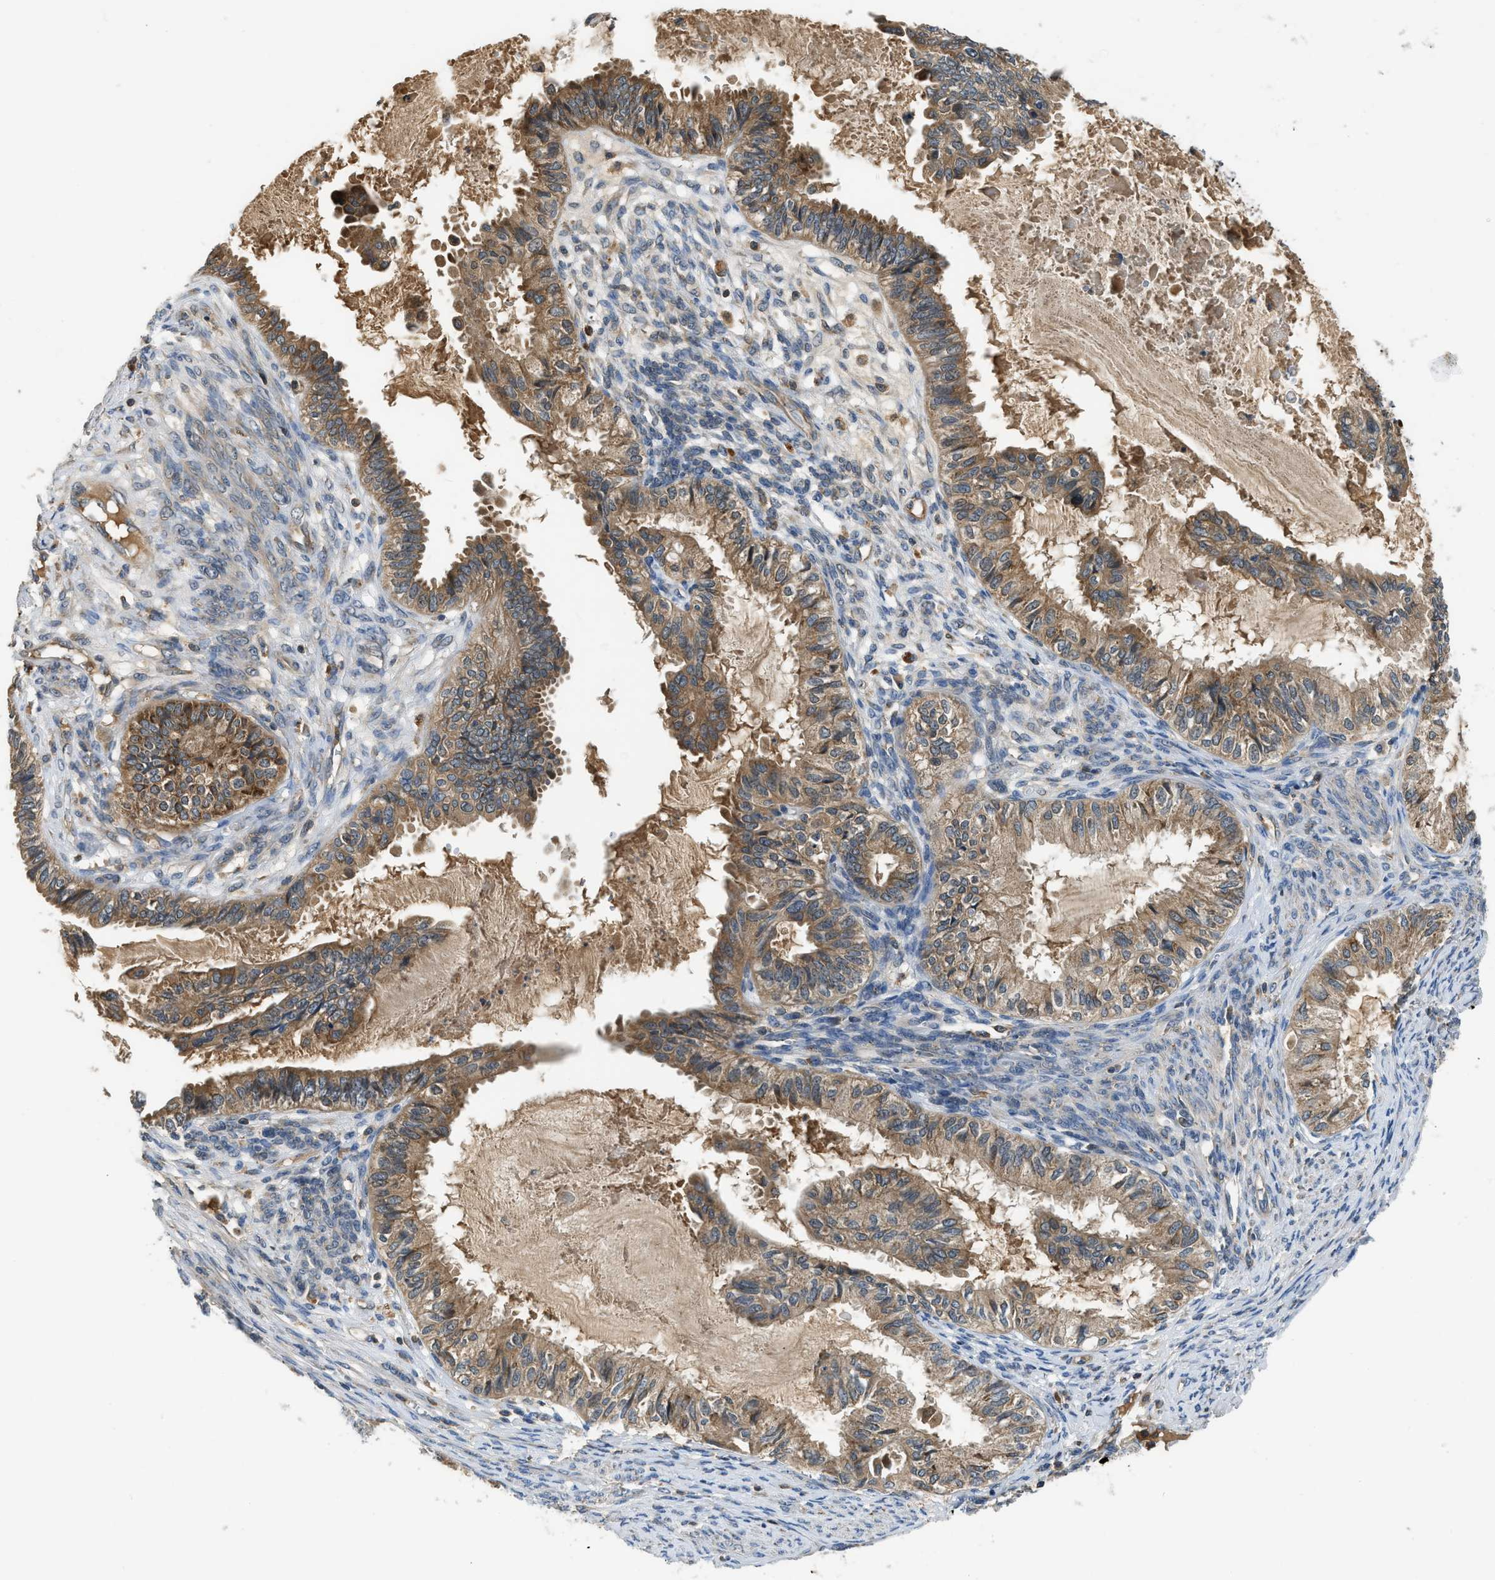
{"staining": {"intensity": "moderate", "quantity": ">75%", "location": "cytoplasmic/membranous"}, "tissue": "cervical cancer", "cell_type": "Tumor cells", "image_type": "cancer", "snomed": [{"axis": "morphology", "description": "Normal tissue, NOS"}, {"axis": "morphology", "description": "Adenocarcinoma, NOS"}, {"axis": "topography", "description": "Cervix"}, {"axis": "topography", "description": "Endometrium"}], "caption": "Immunohistochemistry (IHC) of human cervical cancer reveals medium levels of moderate cytoplasmic/membranous expression in approximately >75% of tumor cells. (DAB (3,3'-diaminobenzidine) = brown stain, brightfield microscopy at high magnification).", "gene": "PAFAH2", "patient": {"sex": "female", "age": 86}}